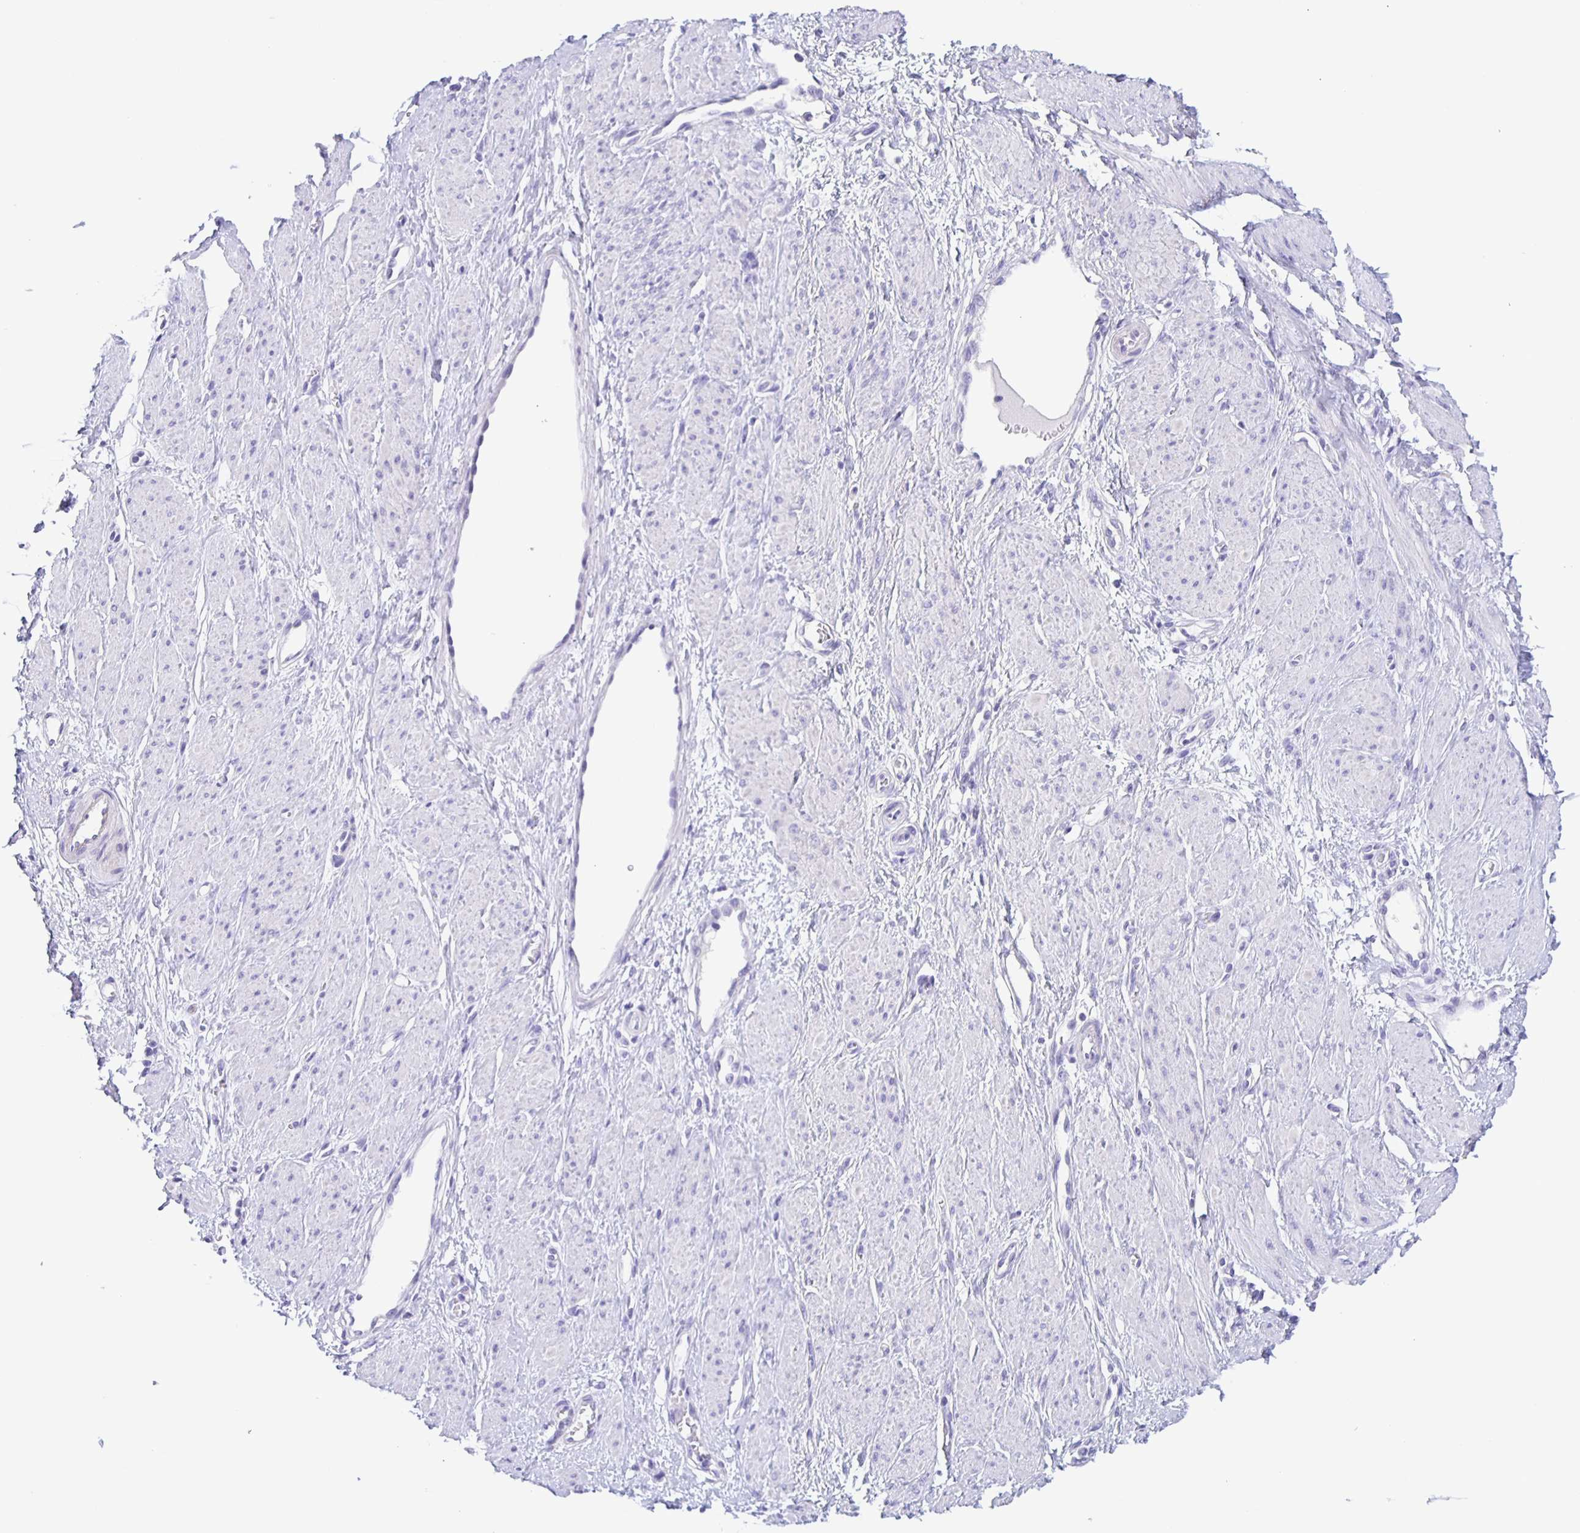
{"staining": {"intensity": "negative", "quantity": "none", "location": "none"}, "tissue": "smooth muscle", "cell_type": "Smooth muscle cells", "image_type": "normal", "snomed": [{"axis": "morphology", "description": "Normal tissue, NOS"}, {"axis": "topography", "description": "Smooth muscle"}, {"axis": "topography", "description": "Uterus"}], "caption": "A high-resolution histopathology image shows immunohistochemistry staining of benign smooth muscle, which exhibits no significant staining in smooth muscle cells.", "gene": "TGIF2LX", "patient": {"sex": "female", "age": 39}}